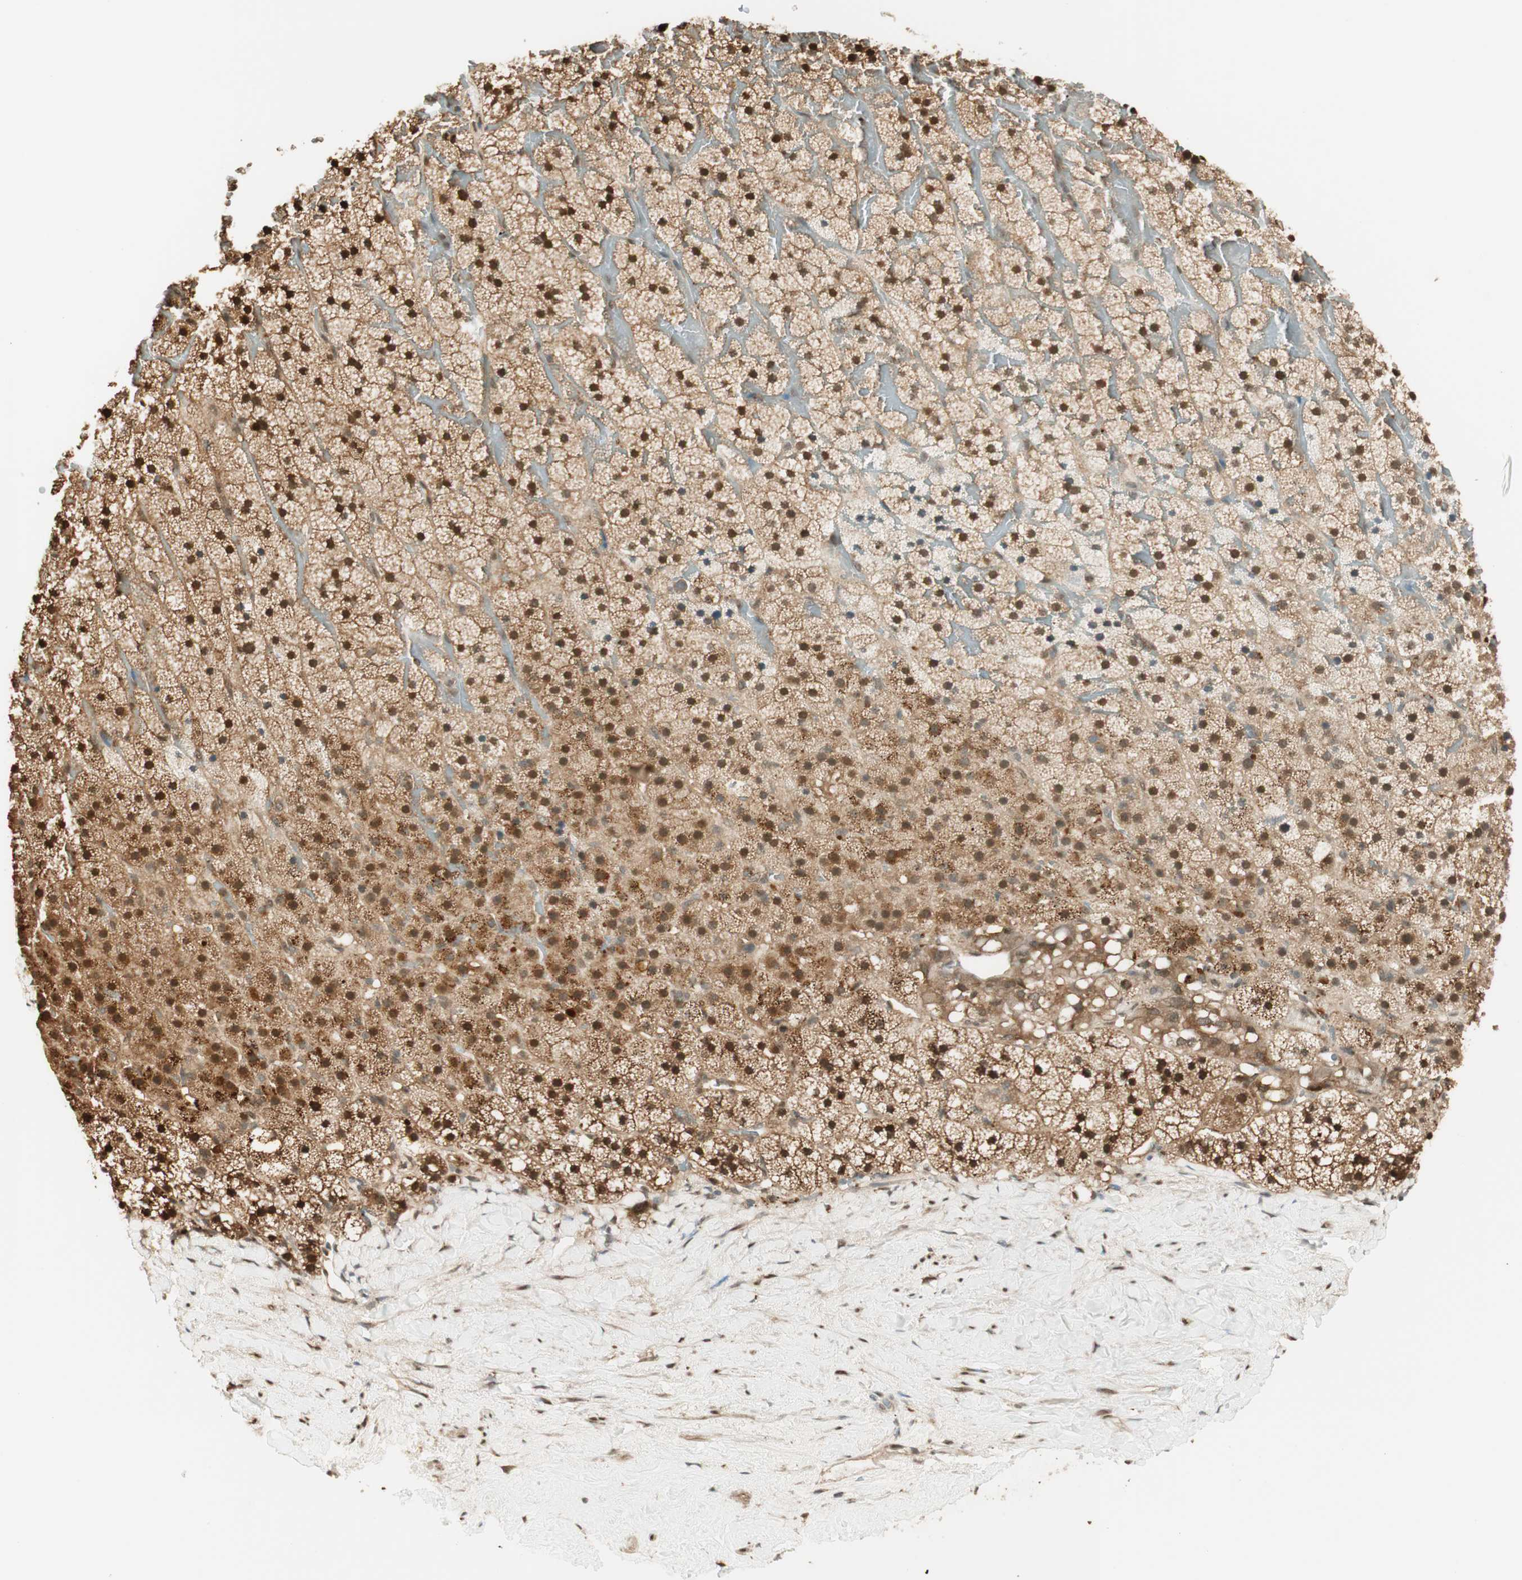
{"staining": {"intensity": "strong", "quantity": ">75%", "location": "cytoplasmic/membranous,nuclear"}, "tissue": "adrenal gland", "cell_type": "Glandular cells", "image_type": "normal", "snomed": [{"axis": "morphology", "description": "Normal tissue, NOS"}, {"axis": "topography", "description": "Adrenal gland"}], "caption": "An IHC image of normal tissue is shown. Protein staining in brown shows strong cytoplasmic/membranous,nuclear positivity in adrenal gland within glandular cells. The staining is performed using DAB brown chromogen to label protein expression. The nuclei are counter-stained blue using hematoxylin.", "gene": "ENSG00000268870", "patient": {"sex": "male", "age": 35}}